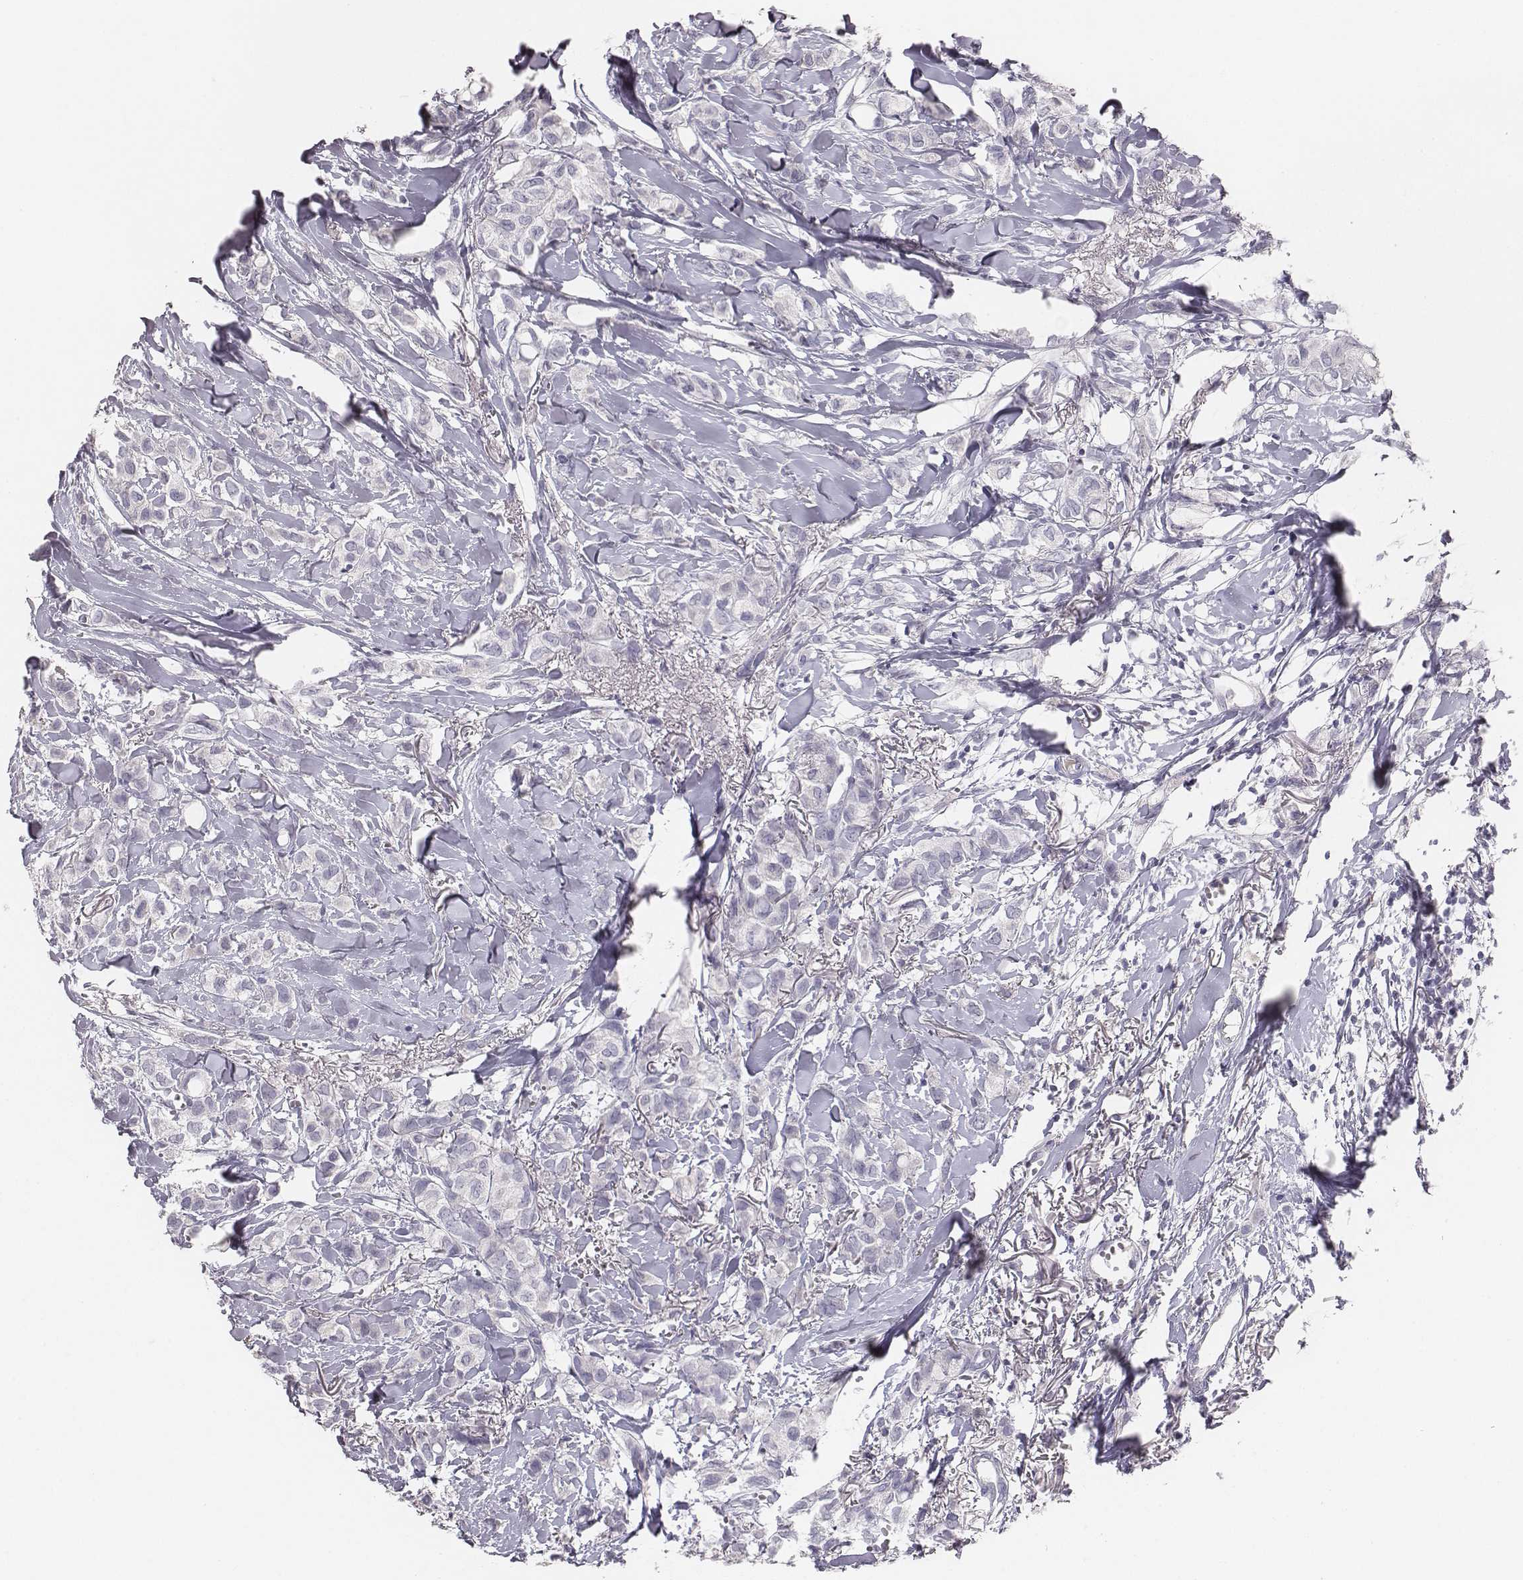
{"staining": {"intensity": "negative", "quantity": "none", "location": "none"}, "tissue": "breast cancer", "cell_type": "Tumor cells", "image_type": "cancer", "snomed": [{"axis": "morphology", "description": "Duct carcinoma"}, {"axis": "topography", "description": "Breast"}], "caption": "IHC of human breast cancer reveals no positivity in tumor cells.", "gene": "MYH6", "patient": {"sex": "female", "age": 85}}